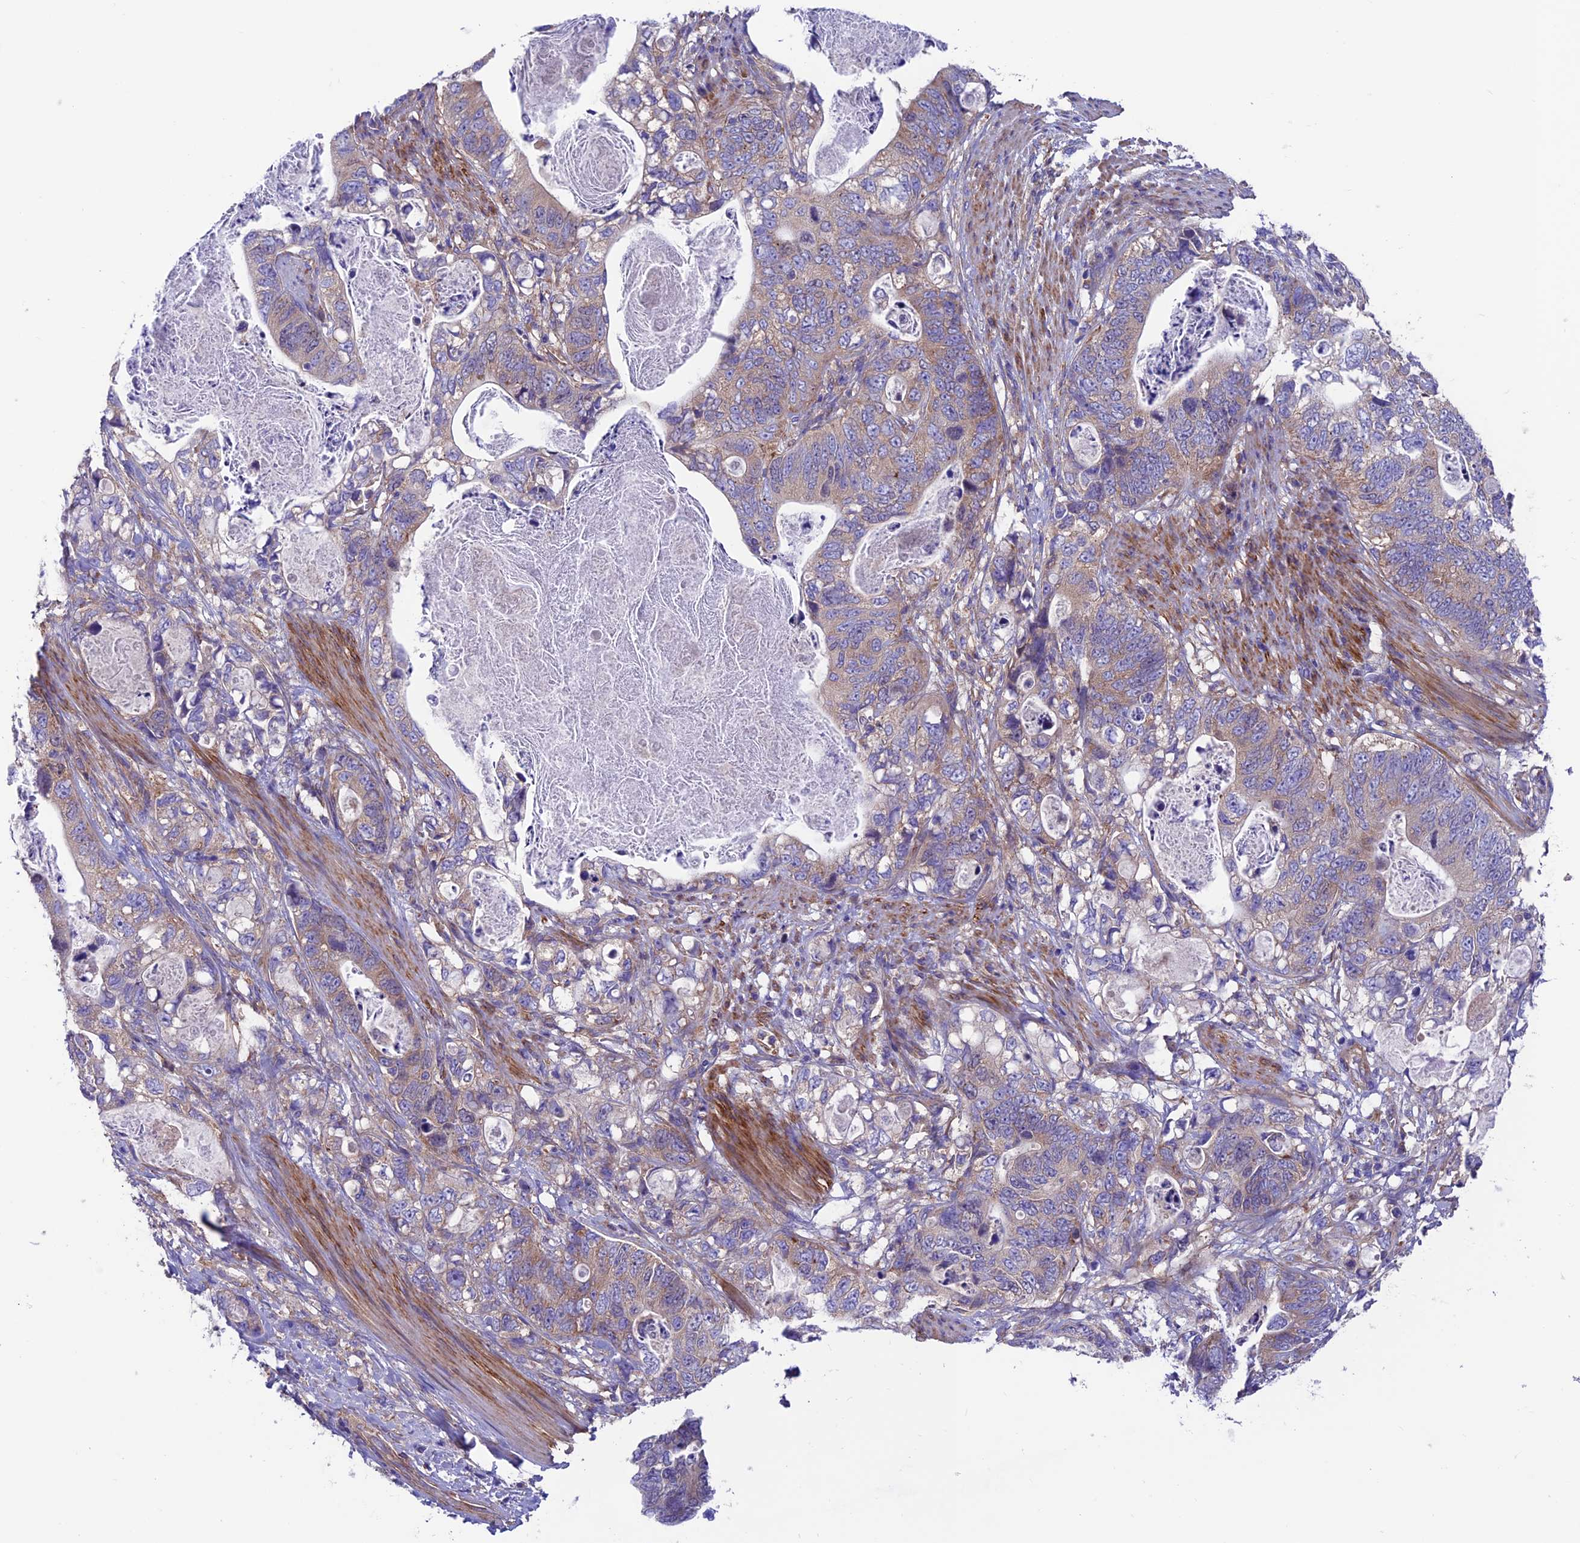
{"staining": {"intensity": "weak", "quantity": ">75%", "location": "cytoplasmic/membranous"}, "tissue": "stomach cancer", "cell_type": "Tumor cells", "image_type": "cancer", "snomed": [{"axis": "morphology", "description": "Normal tissue, NOS"}, {"axis": "morphology", "description": "Adenocarcinoma, NOS"}, {"axis": "topography", "description": "Stomach"}], "caption": "Brown immunohistochemical staining in human adenocarcinoma (stomach) demonstrates weak cytoplasmic/membranous staining in approximately >75% of tumor cells.", "gene": "VPS16", "patient": {"sex": "female", "age": 89}}